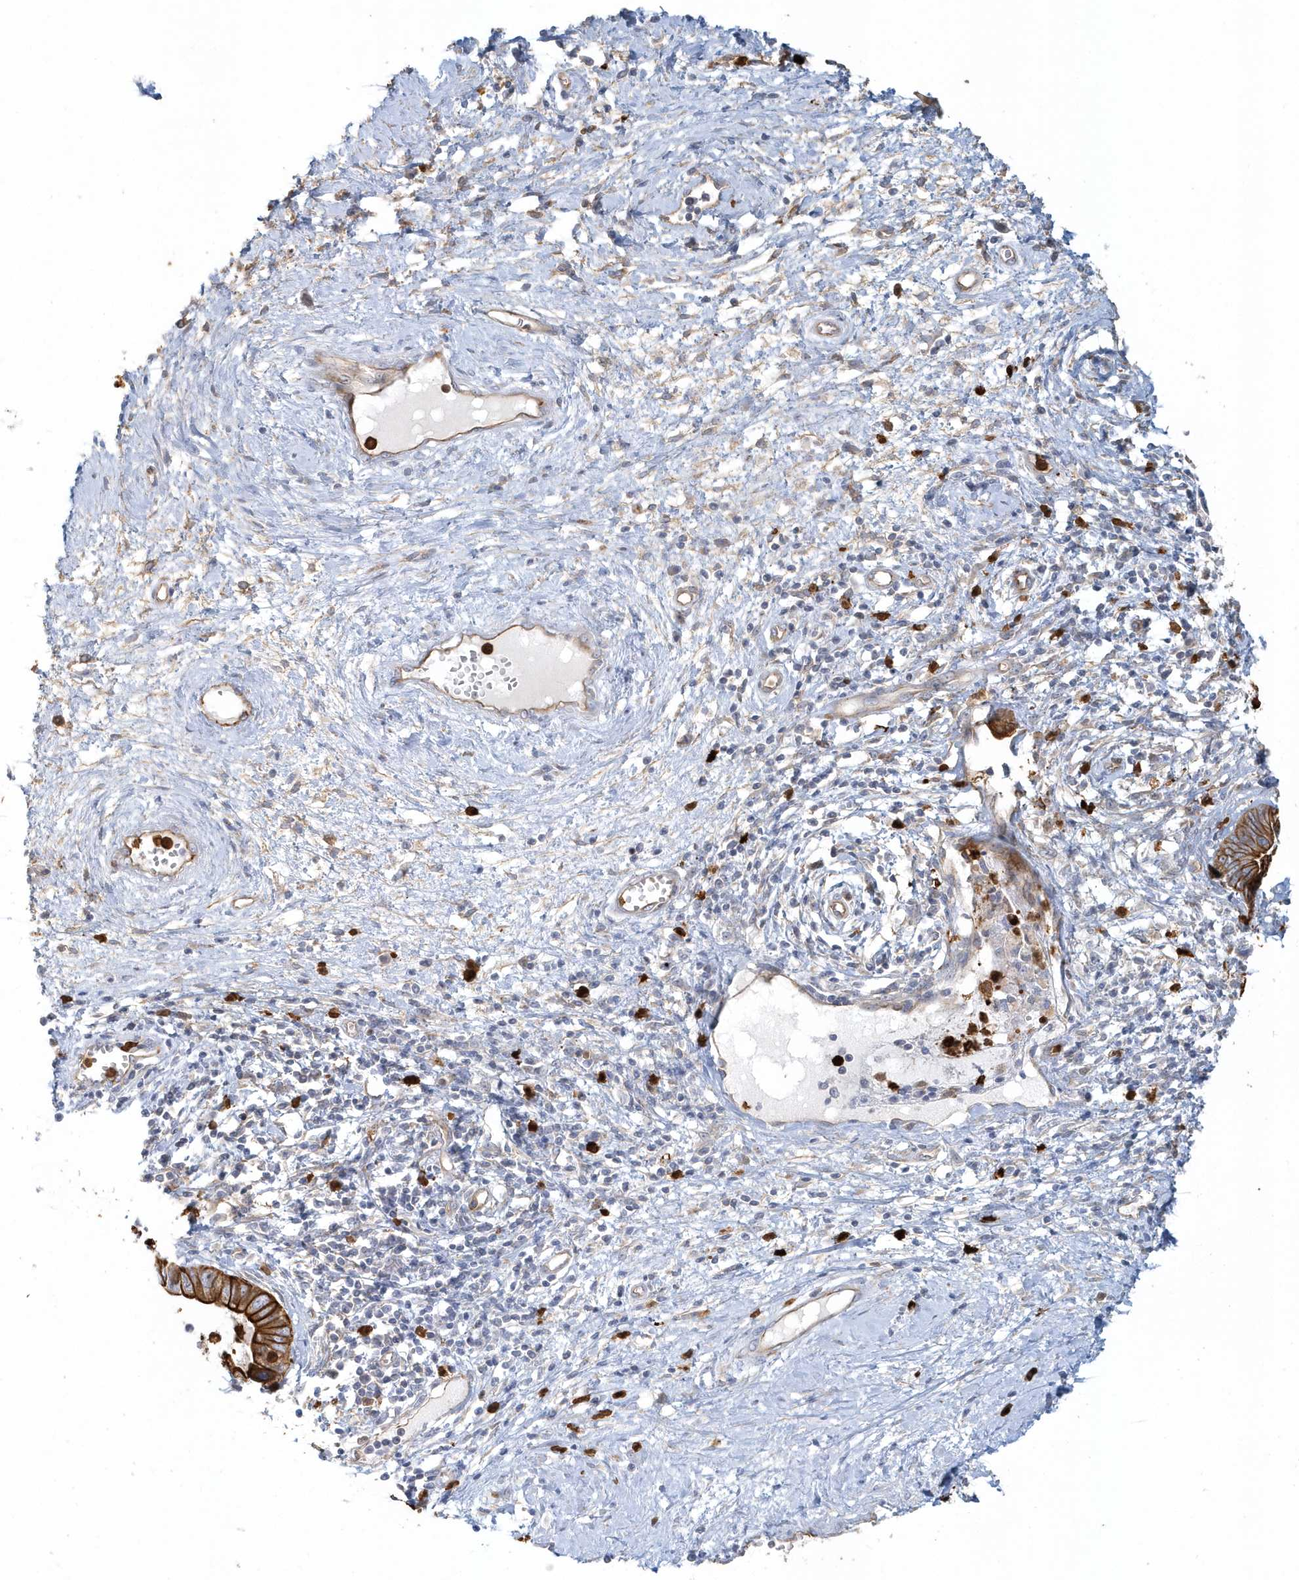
{"staining": {"intensity": "strong", "quantity": ">75%", "location": "cytoplasmic/membranous"}, "tissue": "cervical cancer", "cell_type": "Tumor cells", "image_type": "cancer", "snomed": [{"axis": "morphology", "description": "Adenocarcinoma, NOS"}, {"axis": "topography", "description": "Cervix"}], "caption": "Protein staining of cervical cancer tissue exhibits strong cytoplasmic/membranous staining in approximately >75% of tumor cells.", "gene": "DNAH1", "patient": {"sex": "female", "age": 44}}